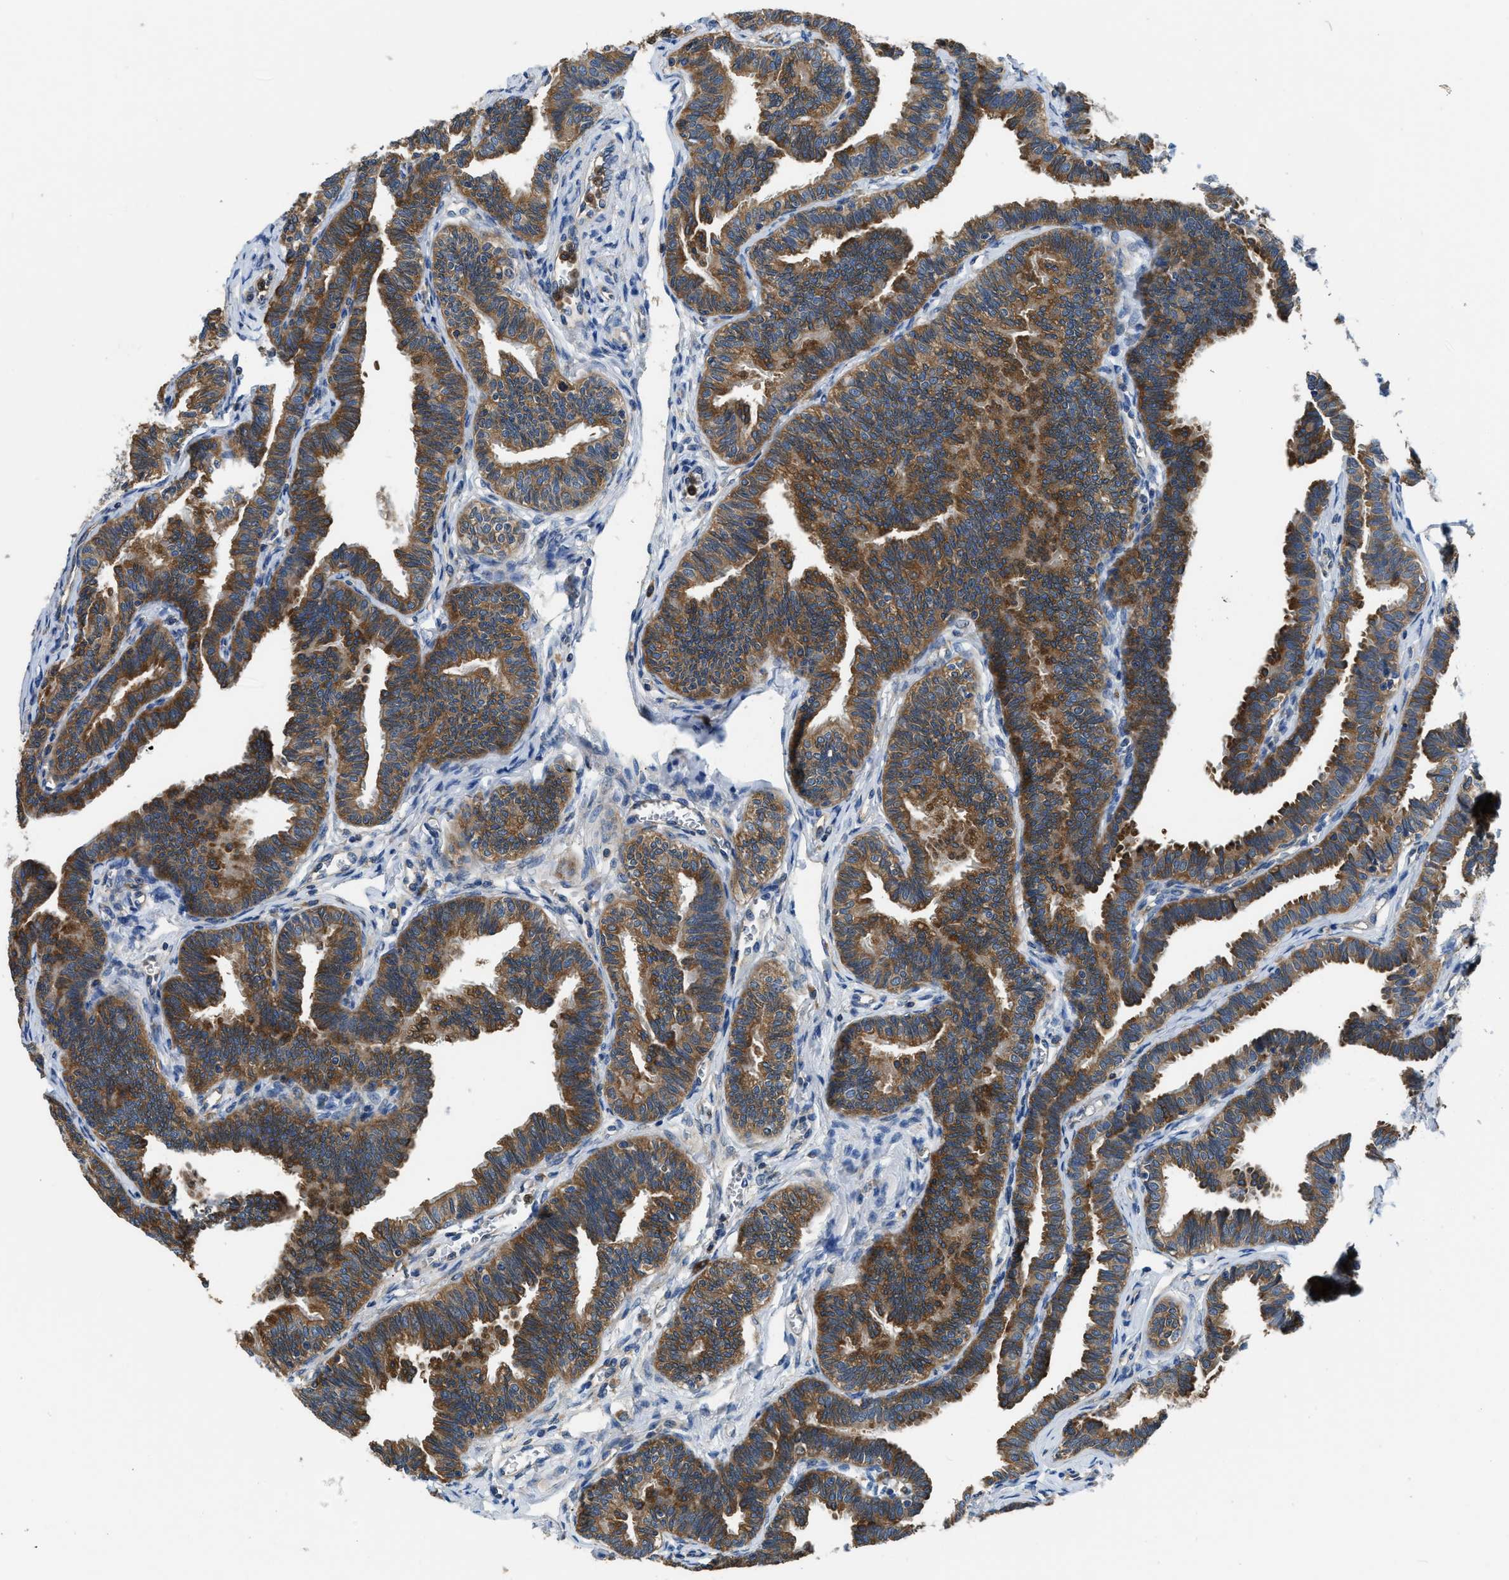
{"staining": {"intensity": "strong", "quantity": ">75%", "location": "cytoplasmic/membranous"}, "tissue": "fallopian tube", "cell_type": "Glandular cells", "image_type": "normal", "snomed": [{"axis": "morphology", "description": "Normal tissue, NOS"}, {"axis": "topography", "description": "Fallopian tube"}, {"axis": "topography", "description": "Ovary"}], "caption": "Immunohistochemical staining of unremarkable human fallopian tube displays strong cytoplasmic/membranous protein staining in about >75% of glandular cells. (Brightfield microscopy of DAB IHC at high magnification).", "gene": "PKM", "patient": {"sex": "female", "age": 23}}